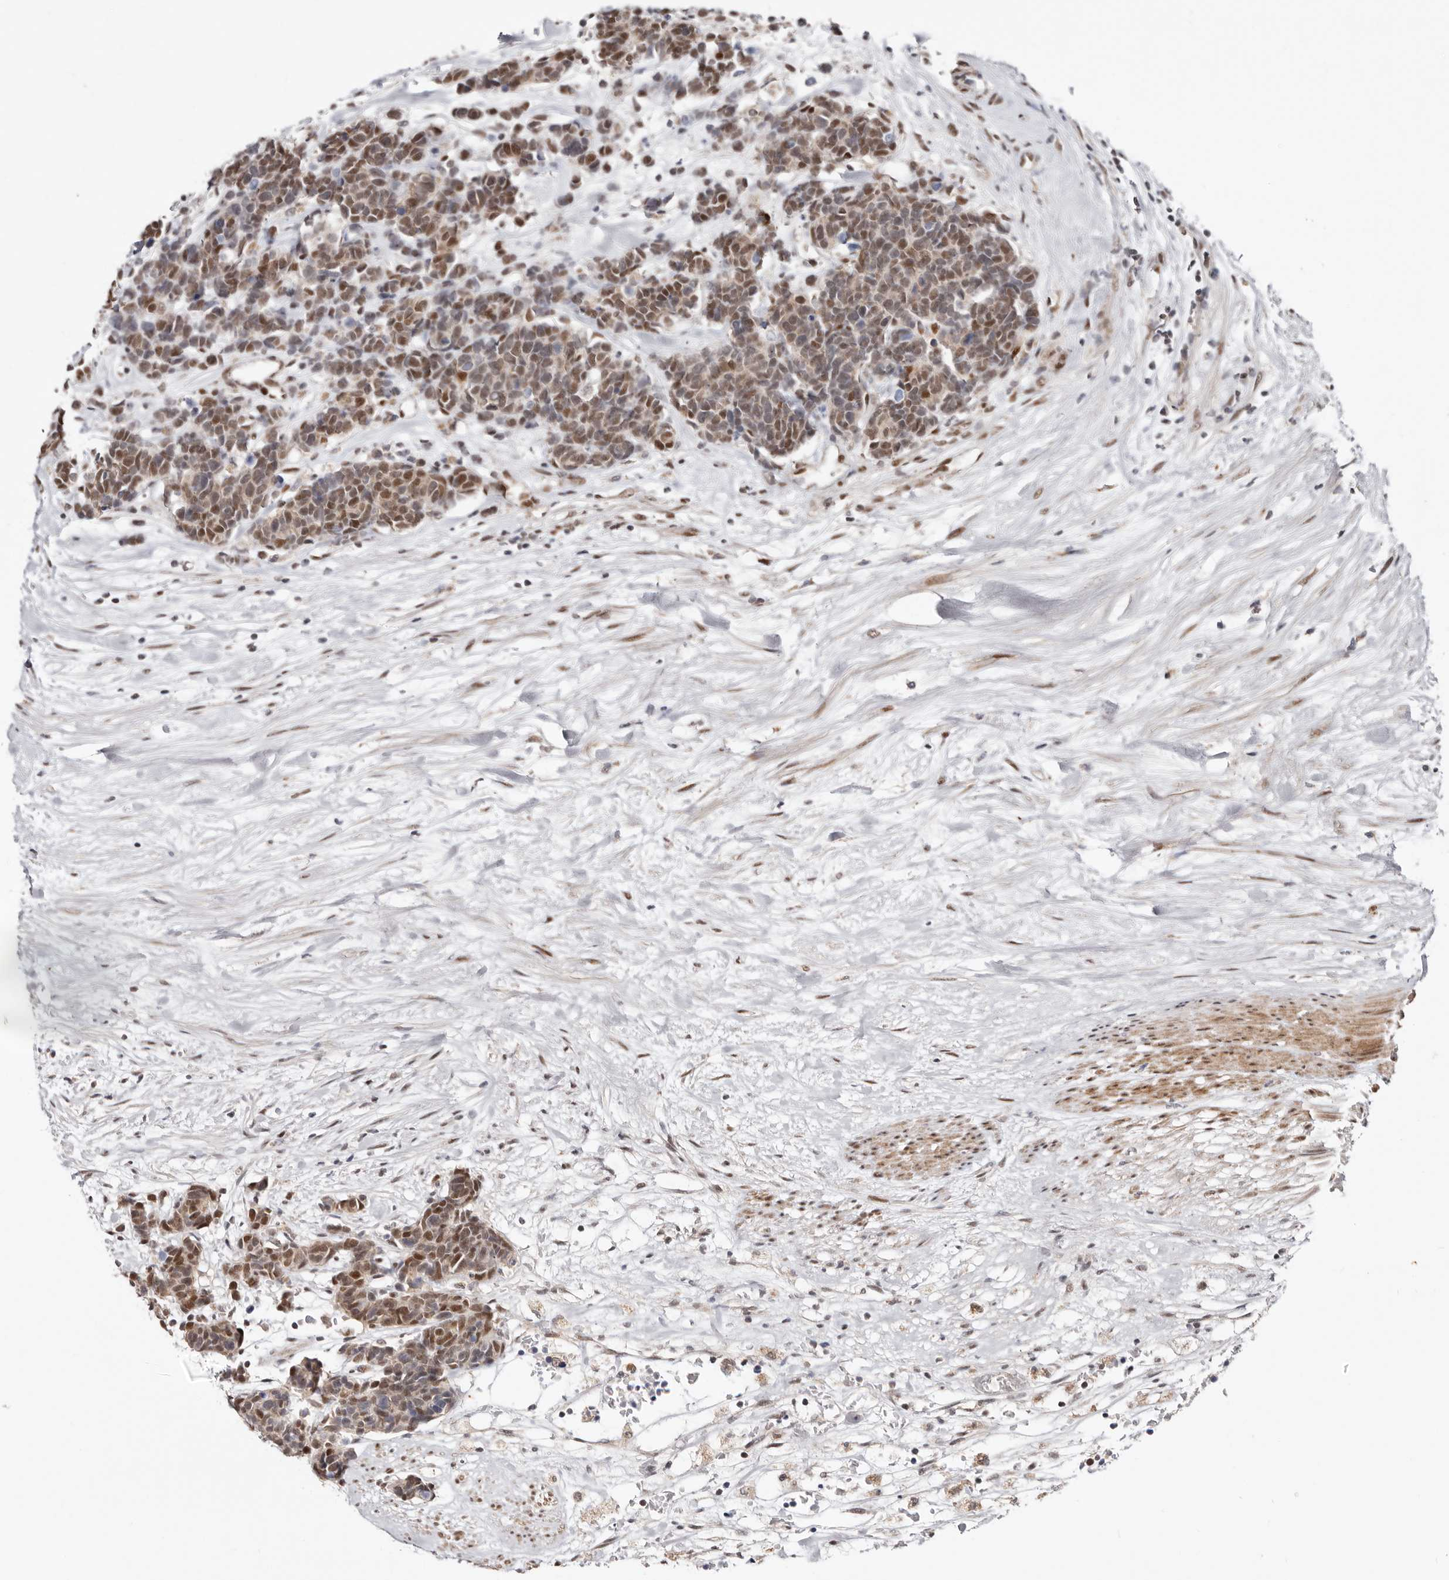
{"staining": {"intensity": "moderate", "quantity": ">75%", "location": "nuclear"}, "tissue": "carcinoid", "cell_type": "Tumor cells", "image_type": "cancer", "snomed": [{"axis": "morphology", "description": "Carcinoma, NOS"}, {"axis": "morphology", "description": "Carcinoid, malignant, NOS"}, {"axis": "topography", "description": "Urinary bladder"}], "caption": "Human carcinoid (malignant) stained for a protein (brown) shows moderate nuclear positive positivity in about >75% of tumor cells.", "gene": "SMAD7", "patient": {"sex": "male", "age": 57}}